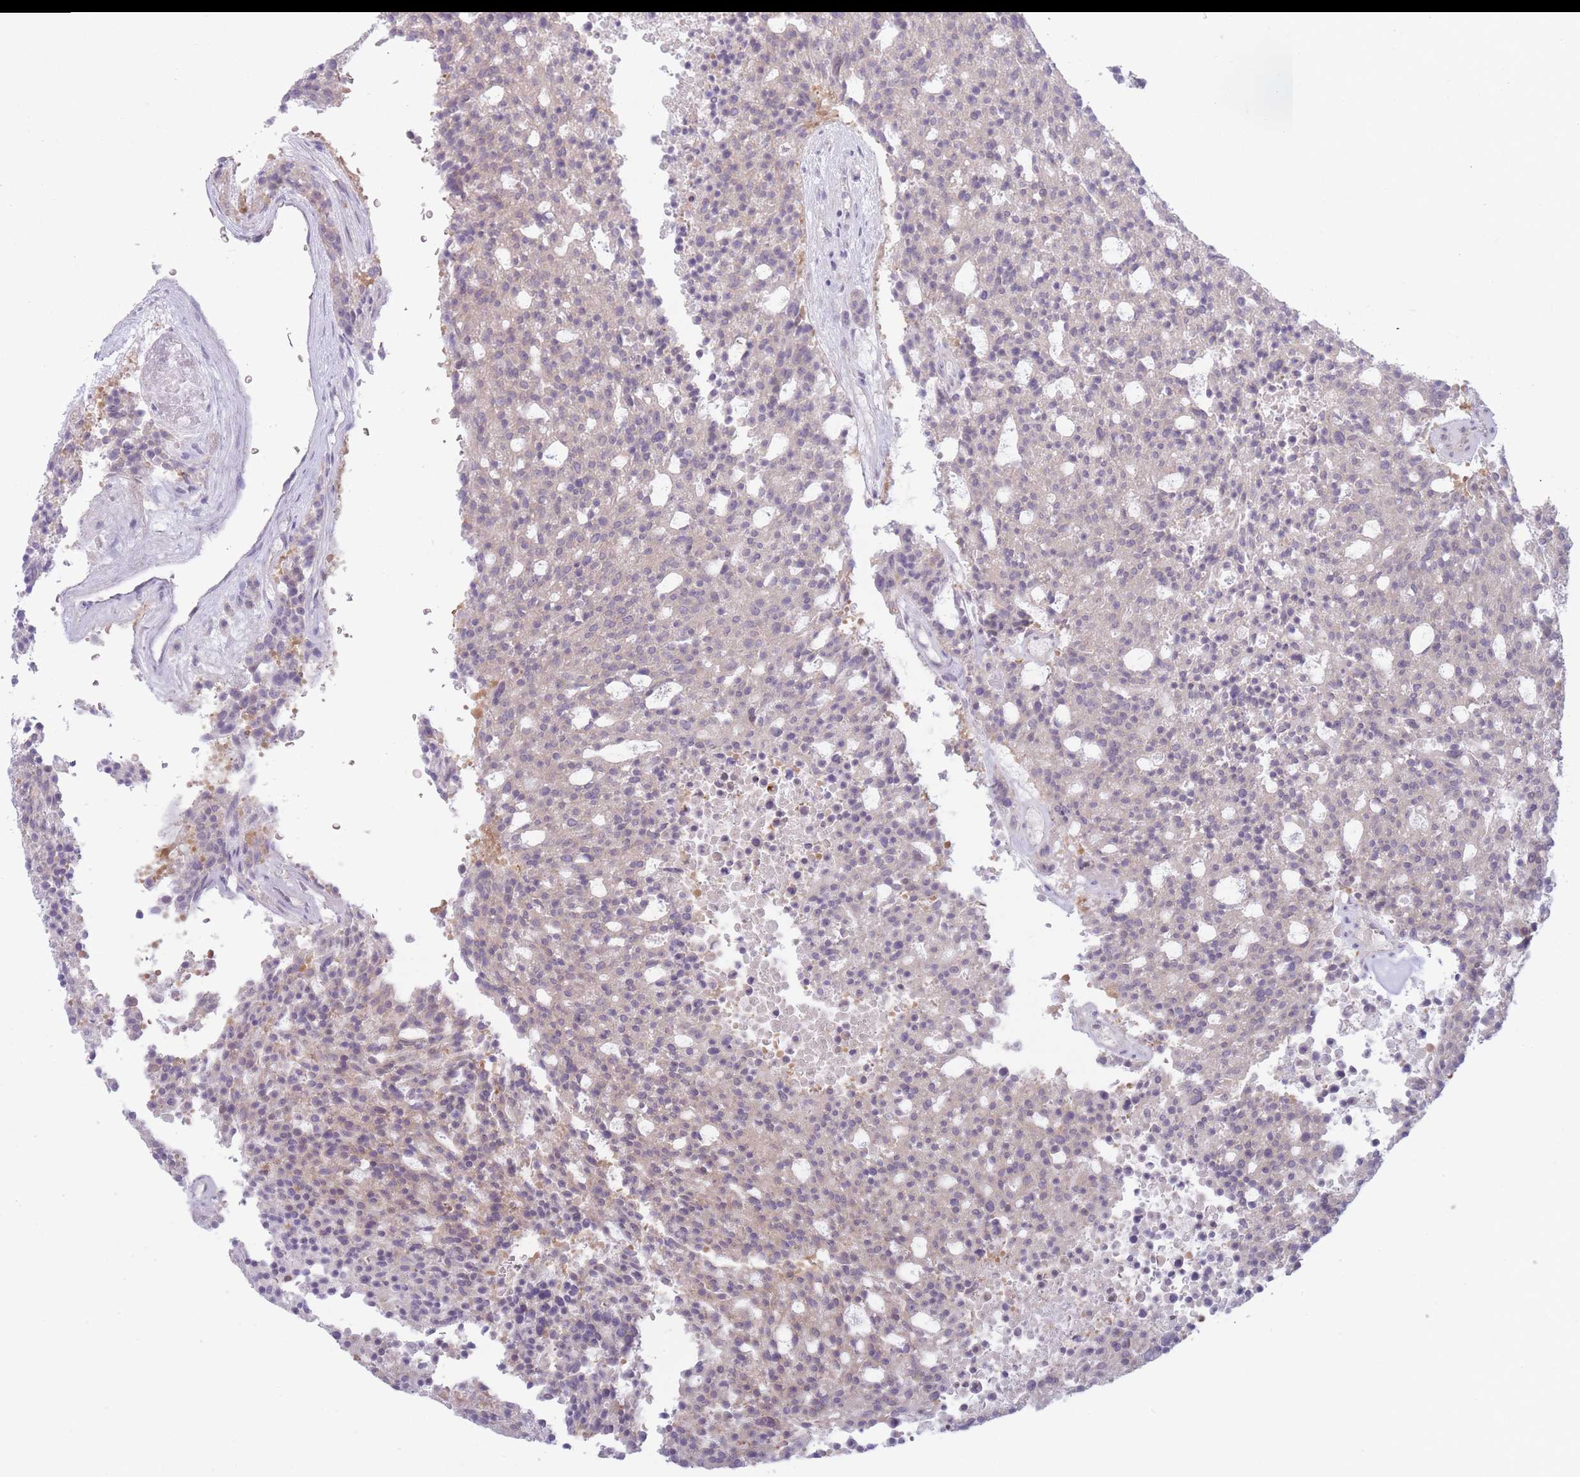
{"staining": {"intensity": "weak", "quantity": "<25%", "location": "cytoplasmic/membranous"}, "tissue": "carcinoid", "cell_type": "Tumor cells", "image_type": "cancer", "snomed": [{"axis": "morphology", "description": "Carcinoid, malignant, NOS"}, {"axis": "topography", "description": "Pancreas"}], "caption": "Carcinoid (malignant) was stained to show a protein in brown. There is no significant expression in tumor cells. (IHC, brightfield microscopy, high magnification).", "gene": "OR5L2", "patient": {"sex": "female", "age": 54}}